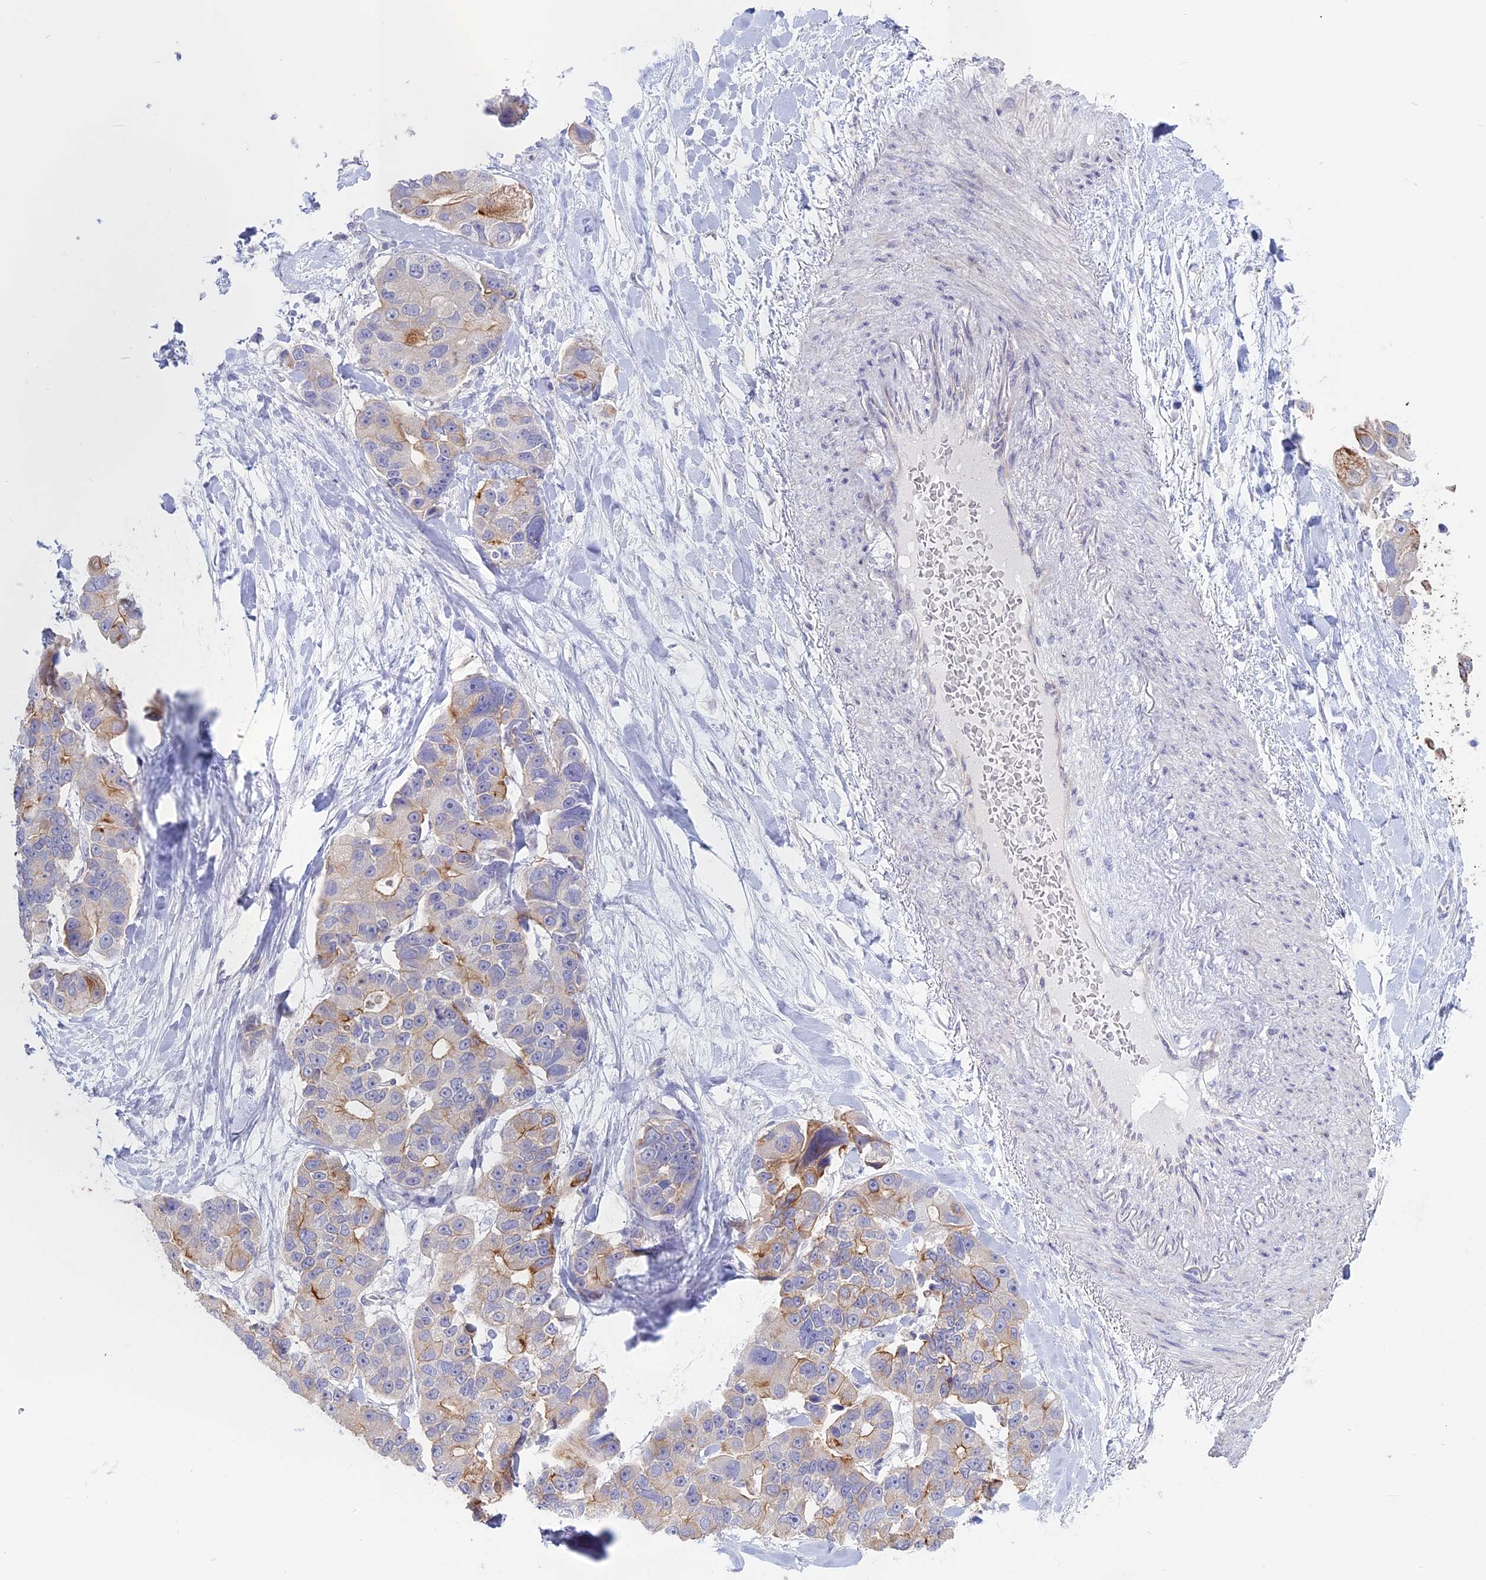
{"staining": {"intensity": "moderate", "quantity": "25%-75%", "location": "cytoplasmic/membranous"}, "tissue": "lung cancer", "cell_type": "Tumor cells", "image_type": "cancer", "snomed": [{"axis": "morphology", "description": "Adenocarcinoma, NOS"}, {"axis": "topography", "description": "Lung"}], "caption": "This is a photomicrograph of IHC staining of lung adenocarcinoma, which shows moderate staining in the cytoplasmic/membranous of tumor cells.", "gene": "MYO5B", "patient": {"sex": "female", "age": 54}}